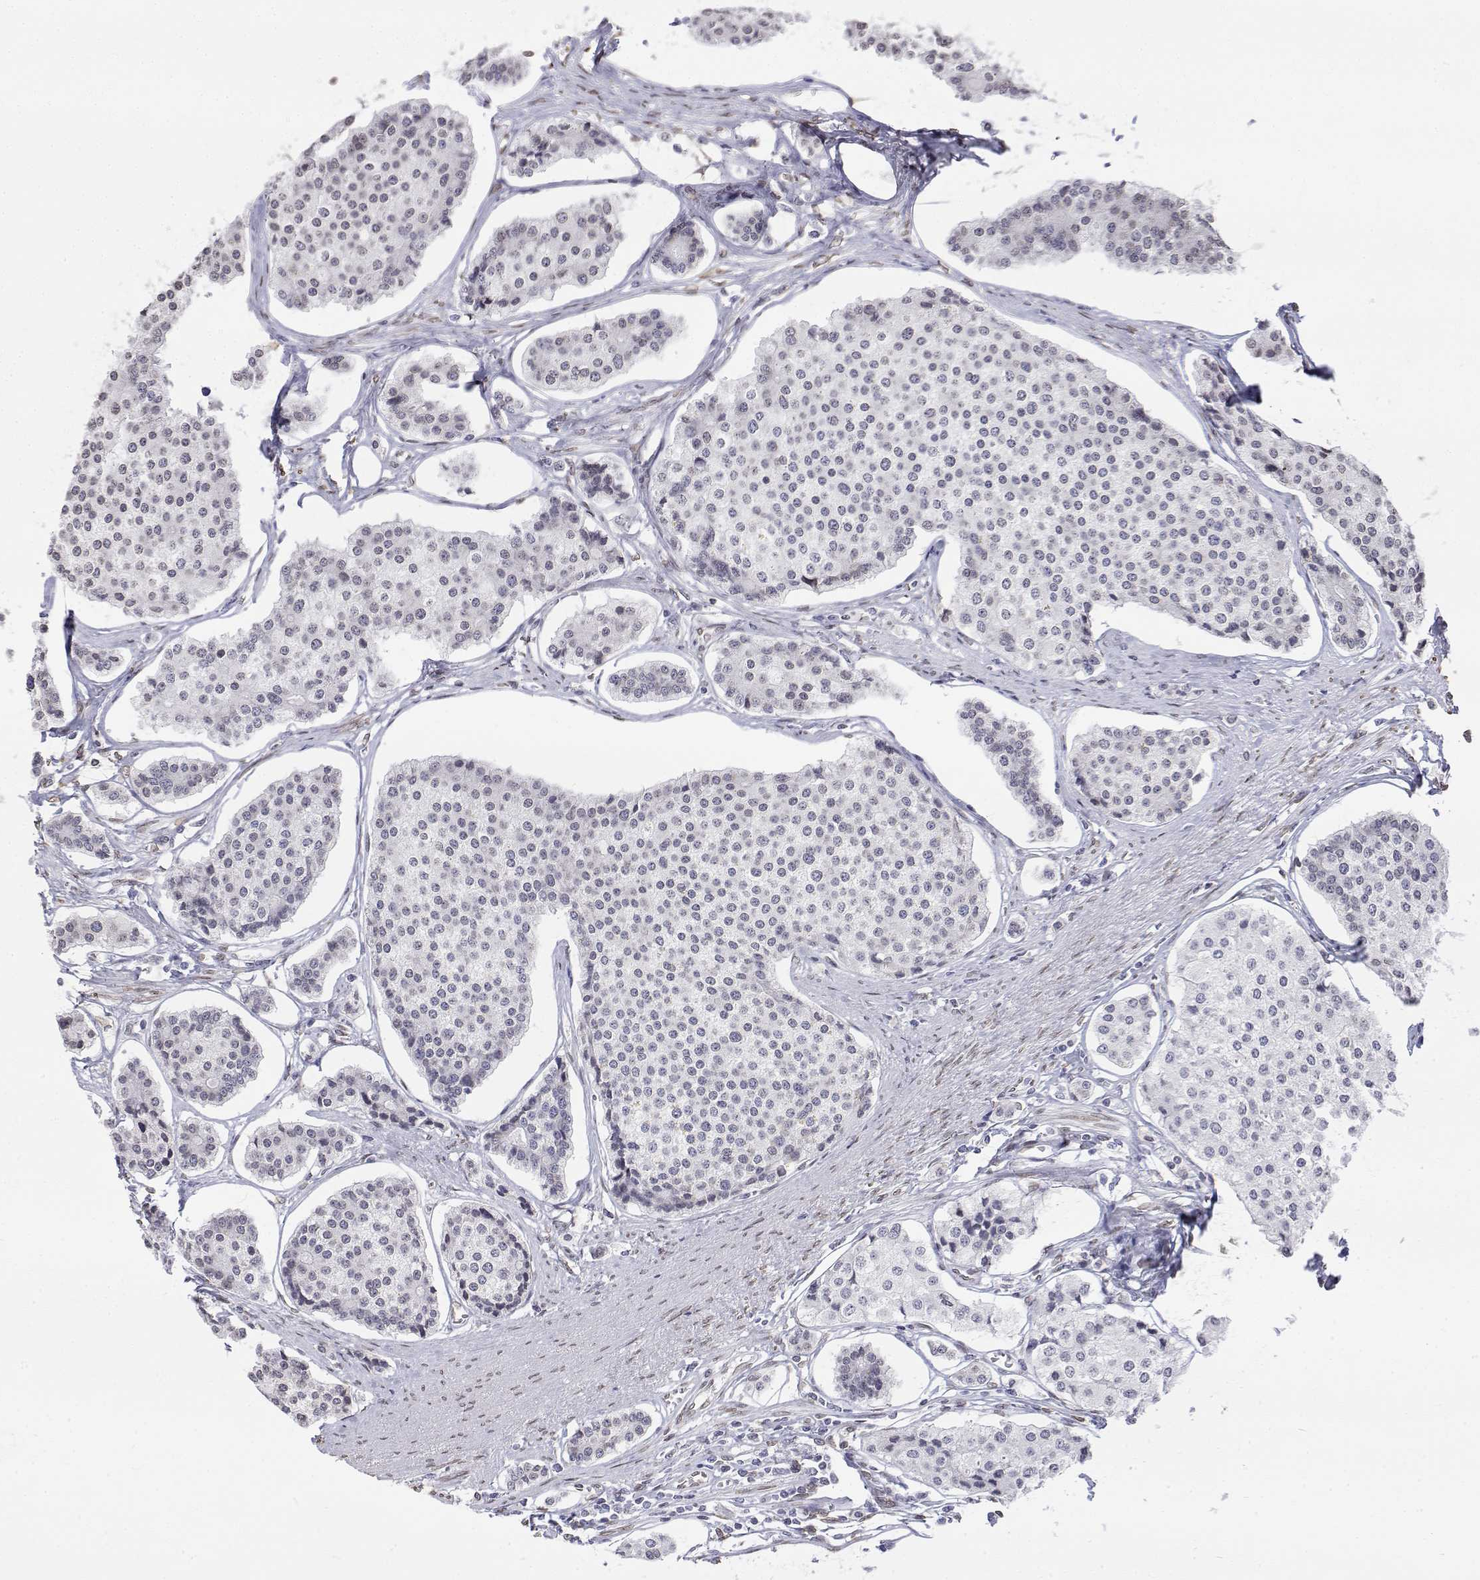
{"staining": {"intensity": "negative", "quantity": "none", "location": "none"}, "tissue": "carcinoid", "cell_type": "Tumor cells", "image_type": "cancer", "snomed": [{"axis": "morphology", "description": "Carcinoid, malignant, NOS"}, {"axis": "topography", "description": "Small intestine"}], "caption": "An image of human carcinoid is negative for staining in tumor cells.", "gene": "ZNF532", "patient": {"sex": "female", "age": 65}}